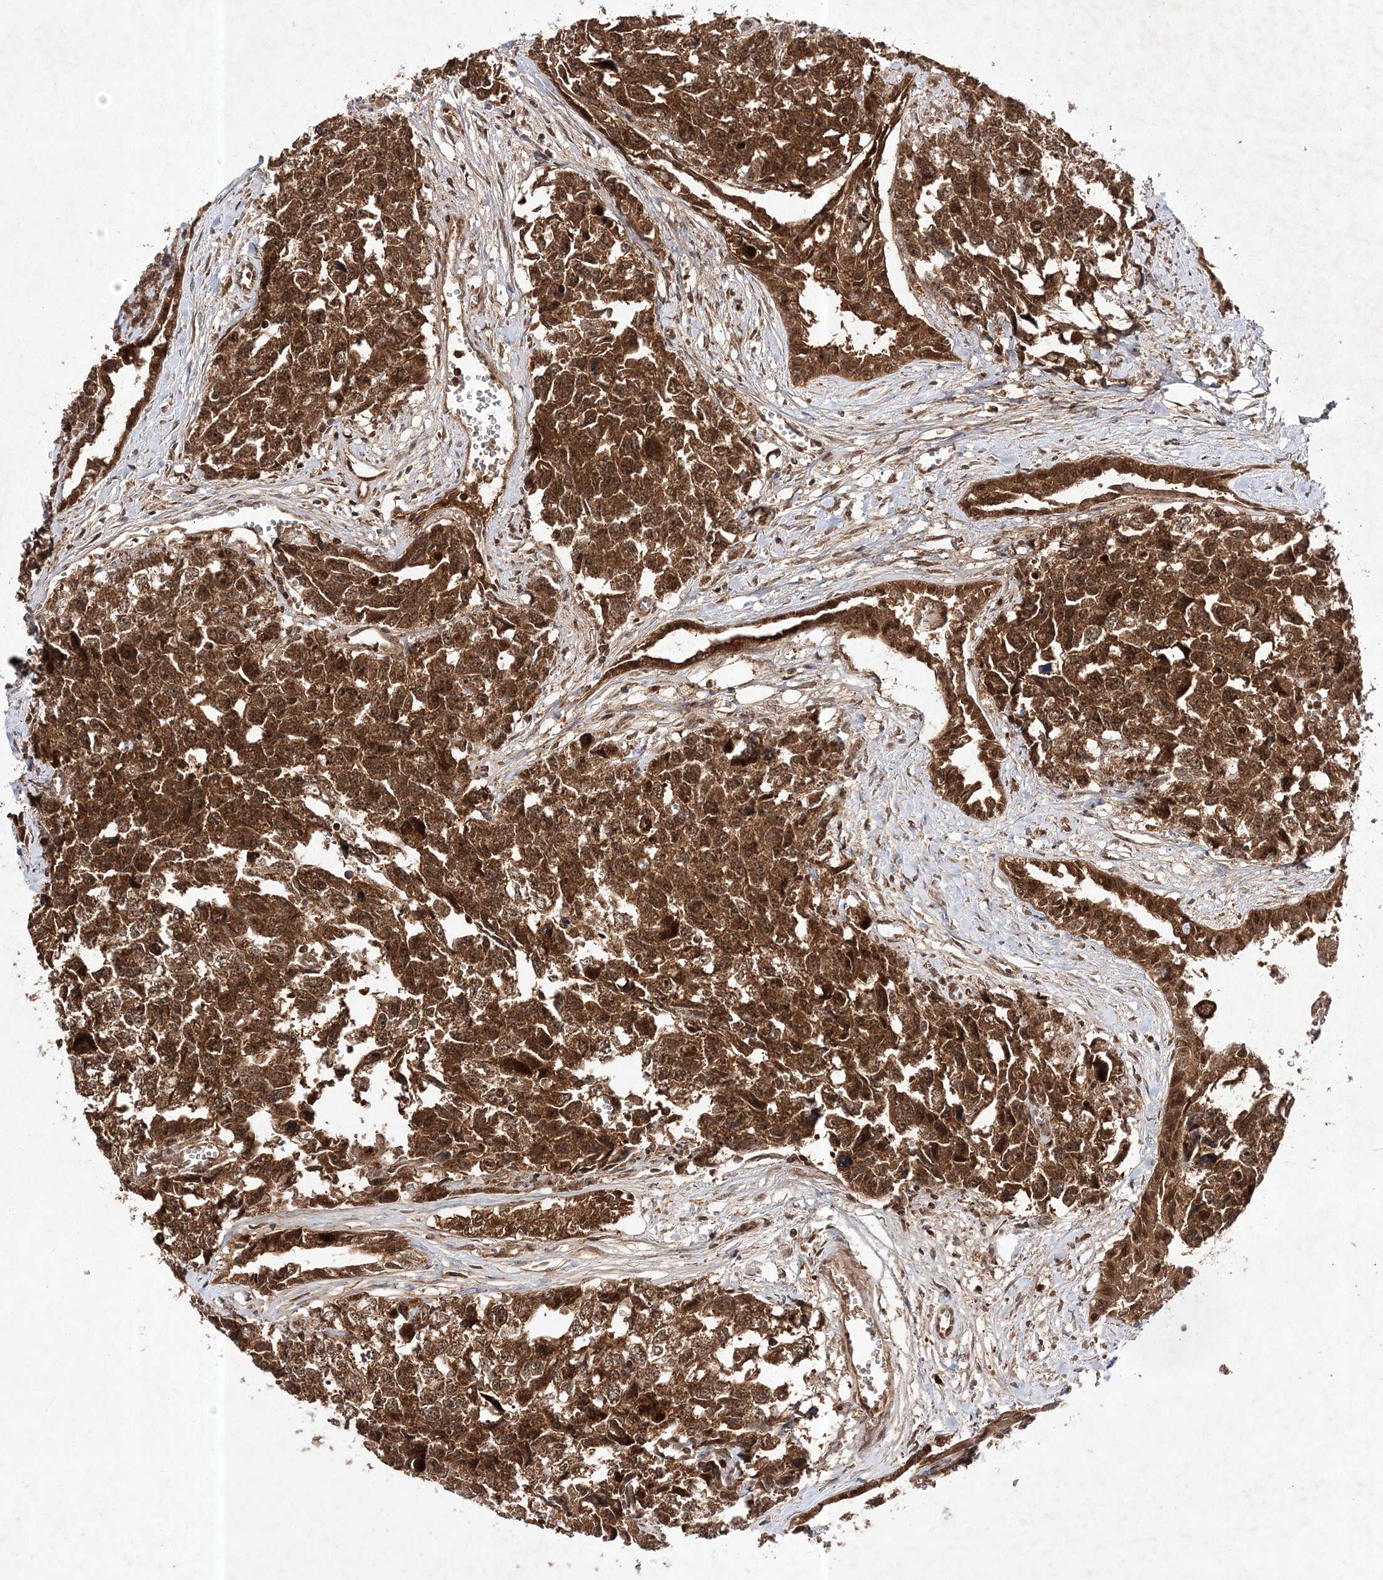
{"staining": {"intensity": "strong", "quantity": ">75%", "location": "cytoplasmic/membranous,nuclear"}, "tissue": "testis cancer", "cell_type": "Tumor cells", "image_type": "cancer", "snomed": [{"axis": "morphology", "description": "Carcinoma, Embryonal, NOS"}, {"axis": "topography", "description": "Testis"}], "caption": "DAB (3,3'-diaminobenzidine) immunohistochemical staining of human testis cancer shows strong cytoplasmic/membranous and nuclear protein staining in approximately >75% of tumor cells.", "gene": "NIF3L1", "patient": {"sex": "male", "age": 31}}